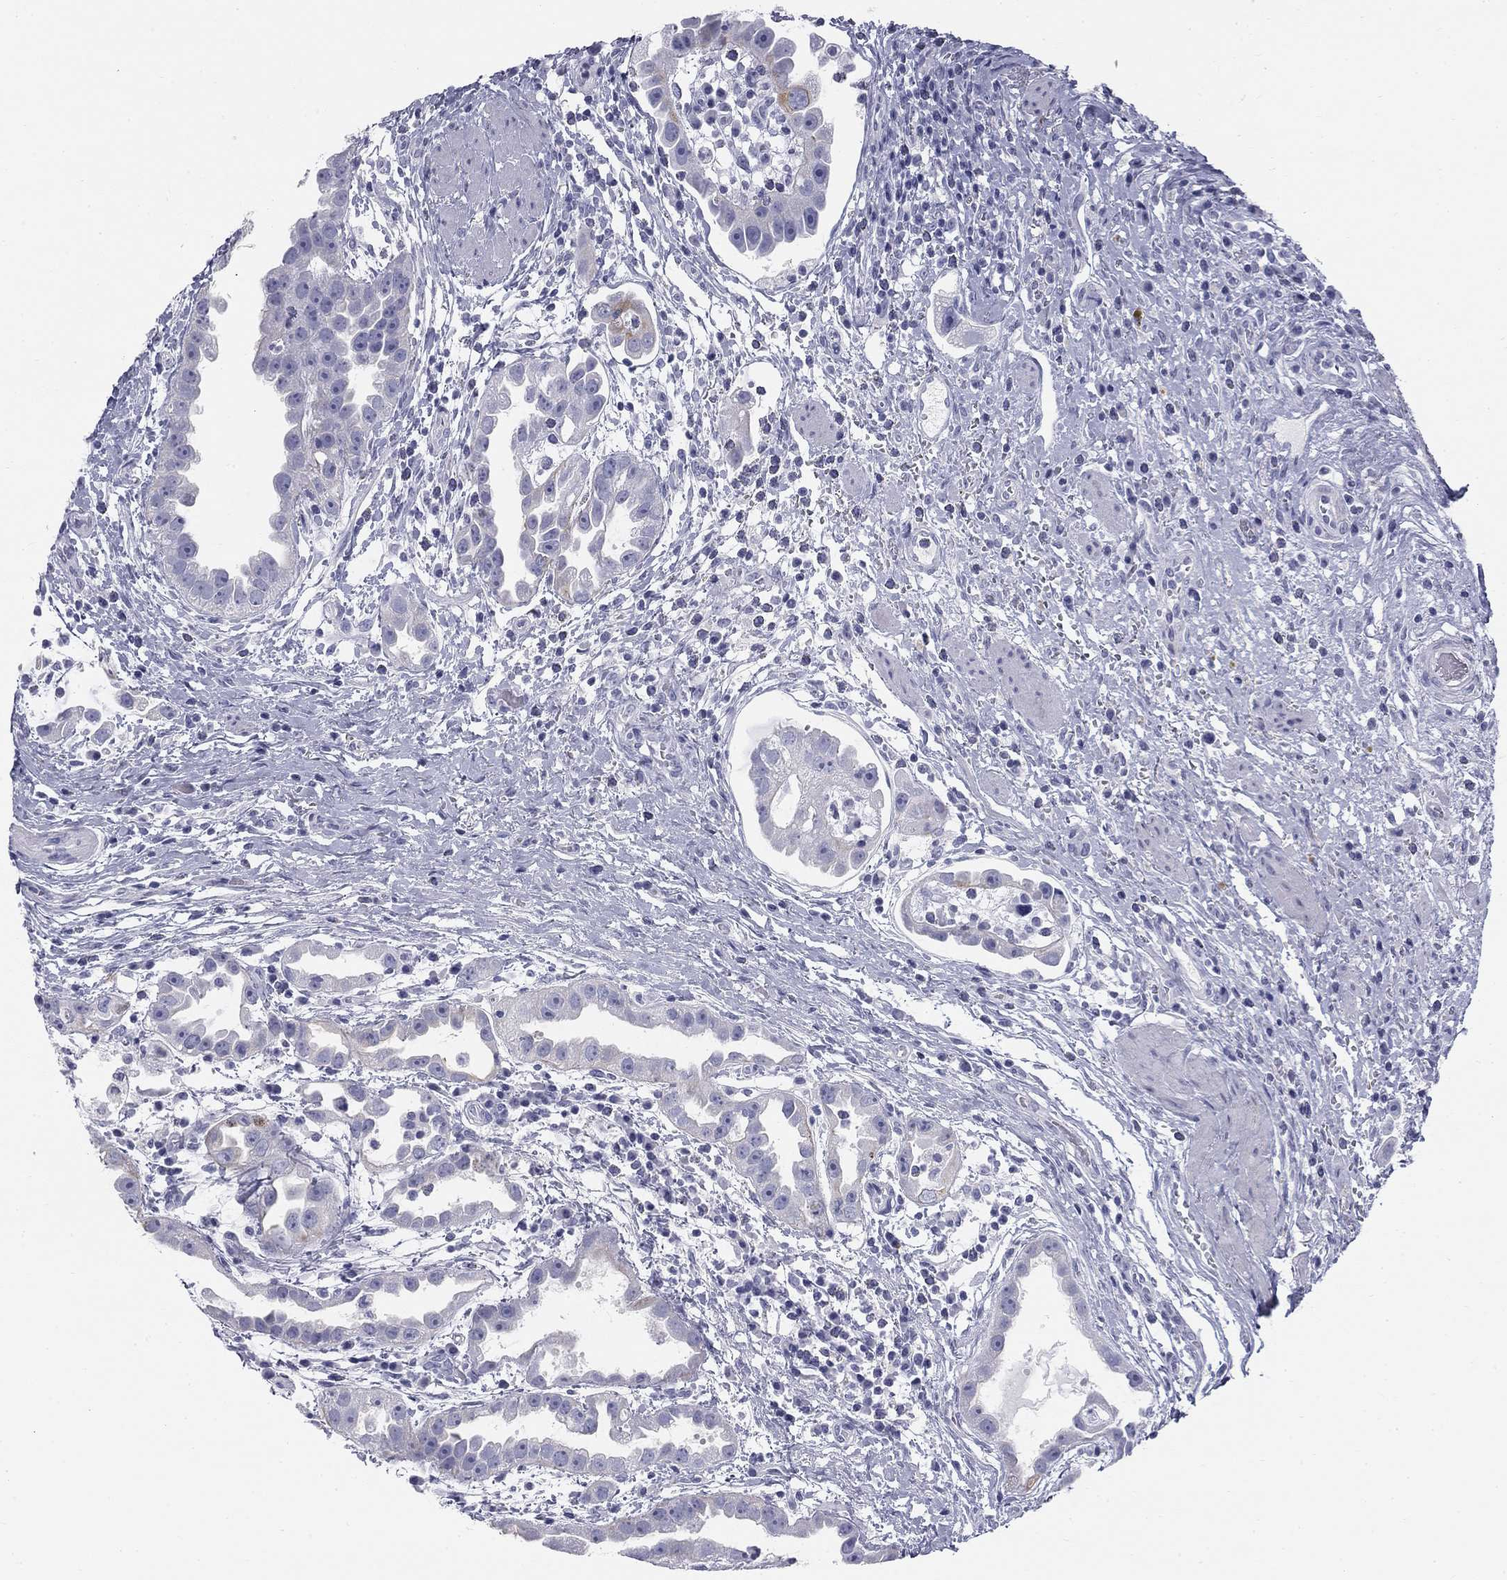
{"staining": {"intensity": "negative", "quantity": "none", "location": "none"}, "tissue": "urothelial cancer", "cell_type": "Tumor cells", "image_type": "cancer", "snomed": [{"axis": "morphology", "description": "Urothelial carcinoma, High grade"}, {"axis": "topography", "description": "Urinary bladder"}], "caption": "IHC of human urothelial cancer displays no positivity in tumor cells.", "gene": "SULT2B1", "patient": {"sex": "female", "age": 41}}